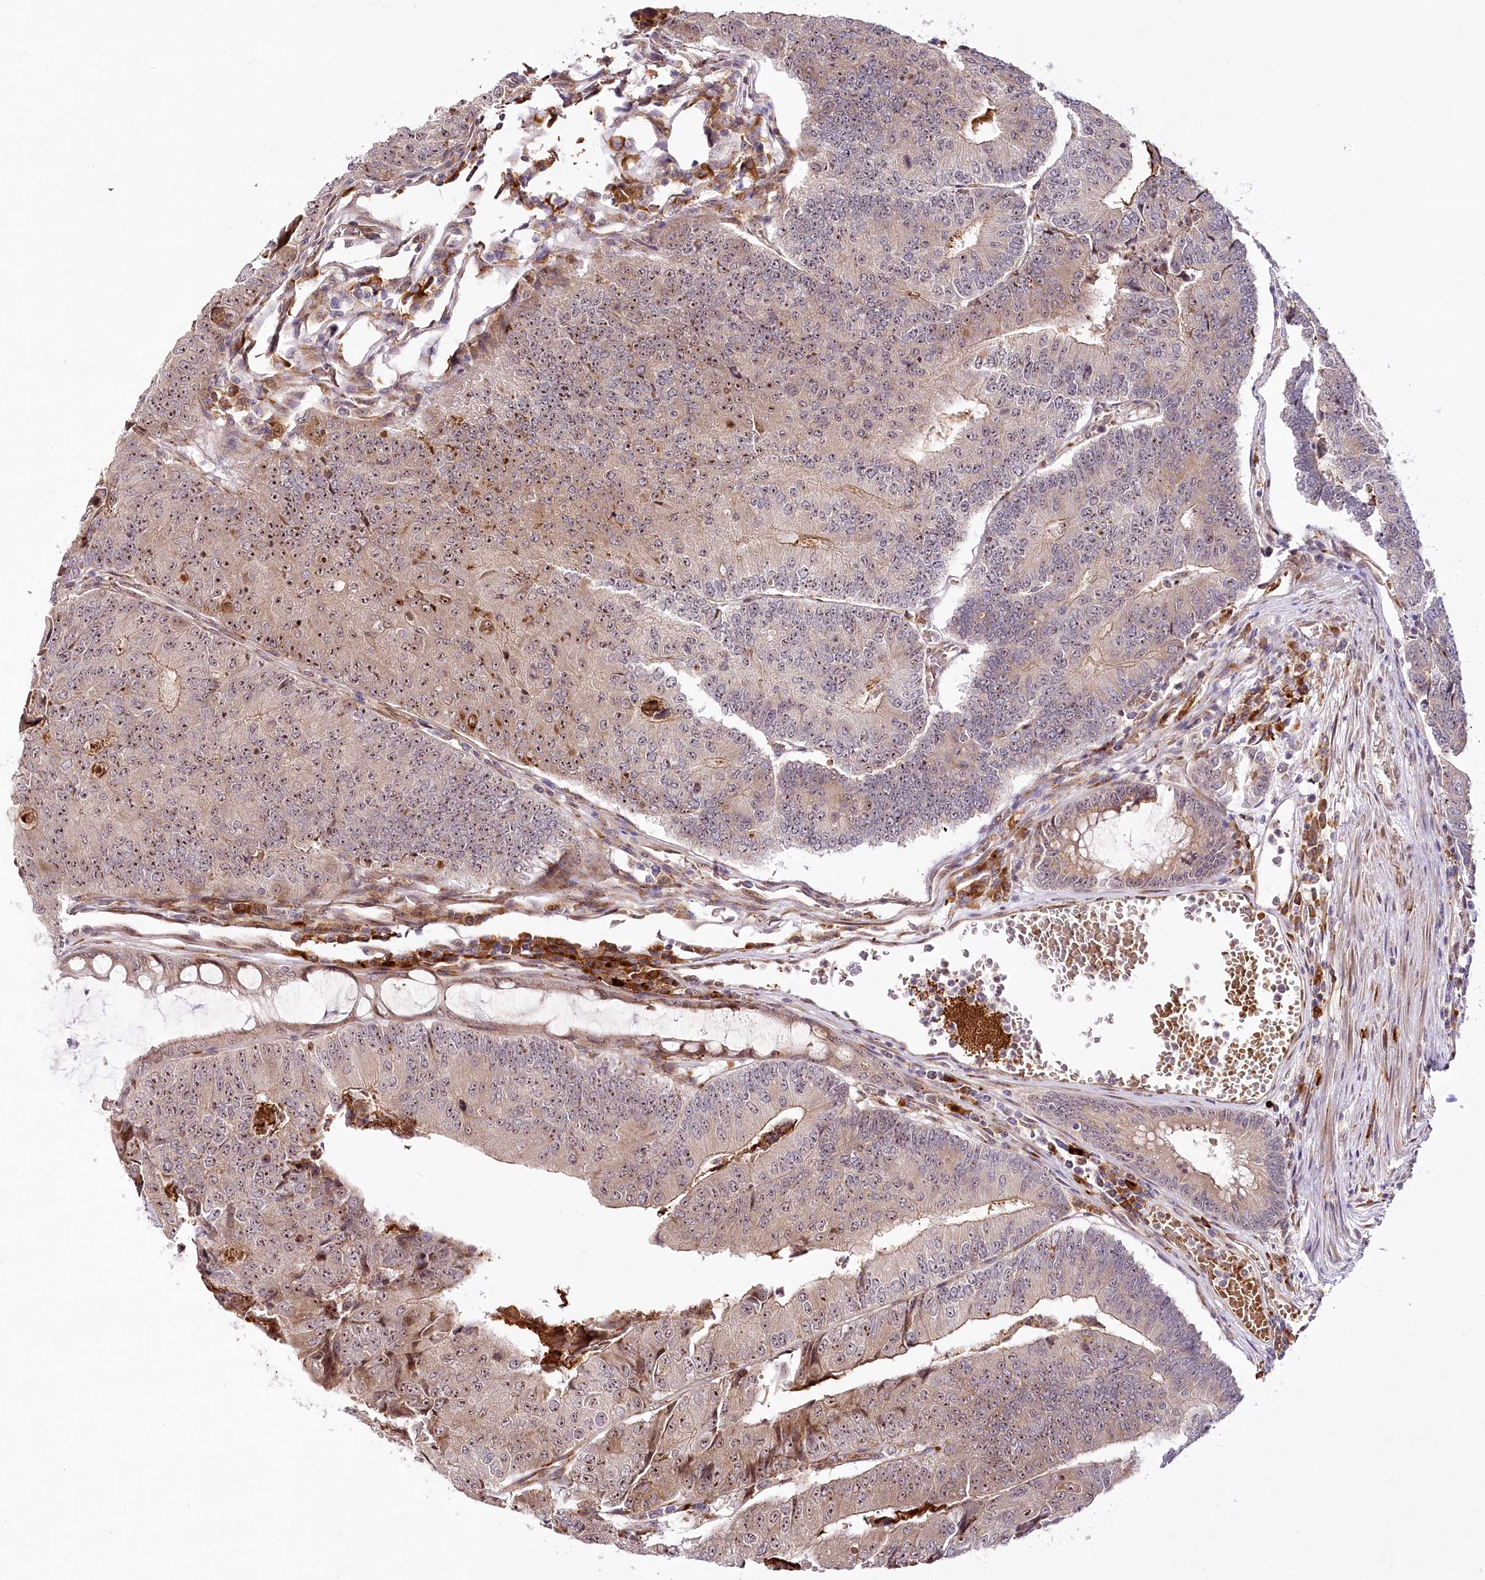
{"staining": {"intensity": "moderate", "quantity": ">75%", "location": "nuclear"}, "tissue": "colorectal cancer", "cell_type": "Tumor cells", "image_type": "cancer", "snomed": [{"axis": "morphology", "description": "Adenocarcinoma, NOS"}, {"axis": "topography", "description": "Colon"}], "caption": "The photomicrograph reveals immunohistochemical staining of colorectal adenocarcinoma. There is moderate nuclear positivity is appreciated in approximately >75% of tumor cells. (Stains: DAB (3,3'-diaminobenzidine) in brown, nuclei in blue, Microscopy: brightfield microscopy at high magnification).", "gene": "WDR36", "patient": {"sex": "female", "age": 67}}